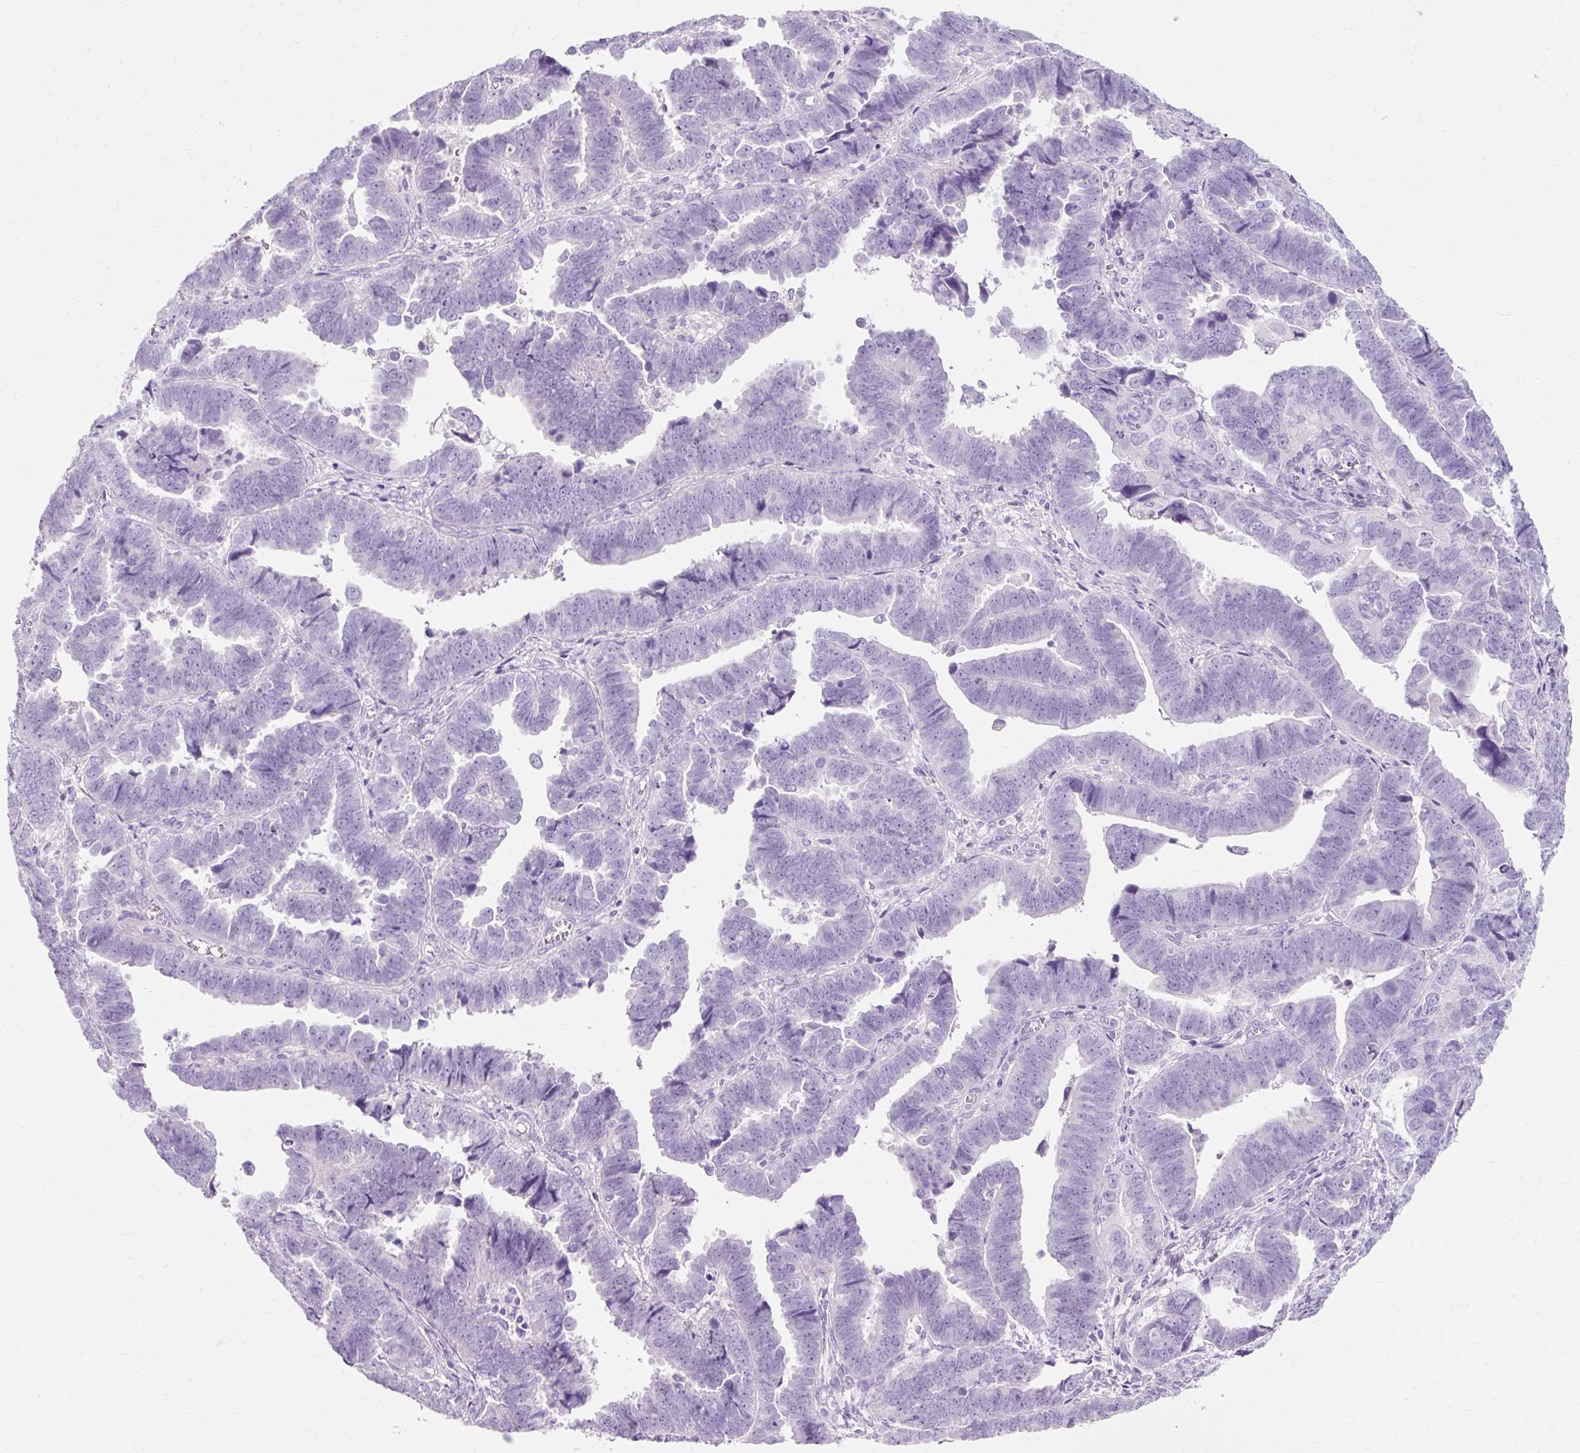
{"staining": {"intensity": "negative", "quantity": "none", "location": "none"}, "tissue": "endometrial cancer", "cell_type": "Tumor cells", "image_type": "cancer", "snomed": [{"axis": "morphology", "description": "Adenocarcinoma, NOS"}, {"axis": "topography", "description": "Endometrium"}], "caption": "Endometrial cancer (adenocarcinoma) stained for a protein using IHC shows no staining tumor cells.", "gene": "TMEM213", "patient": {"sex": "female", "age": 75}}